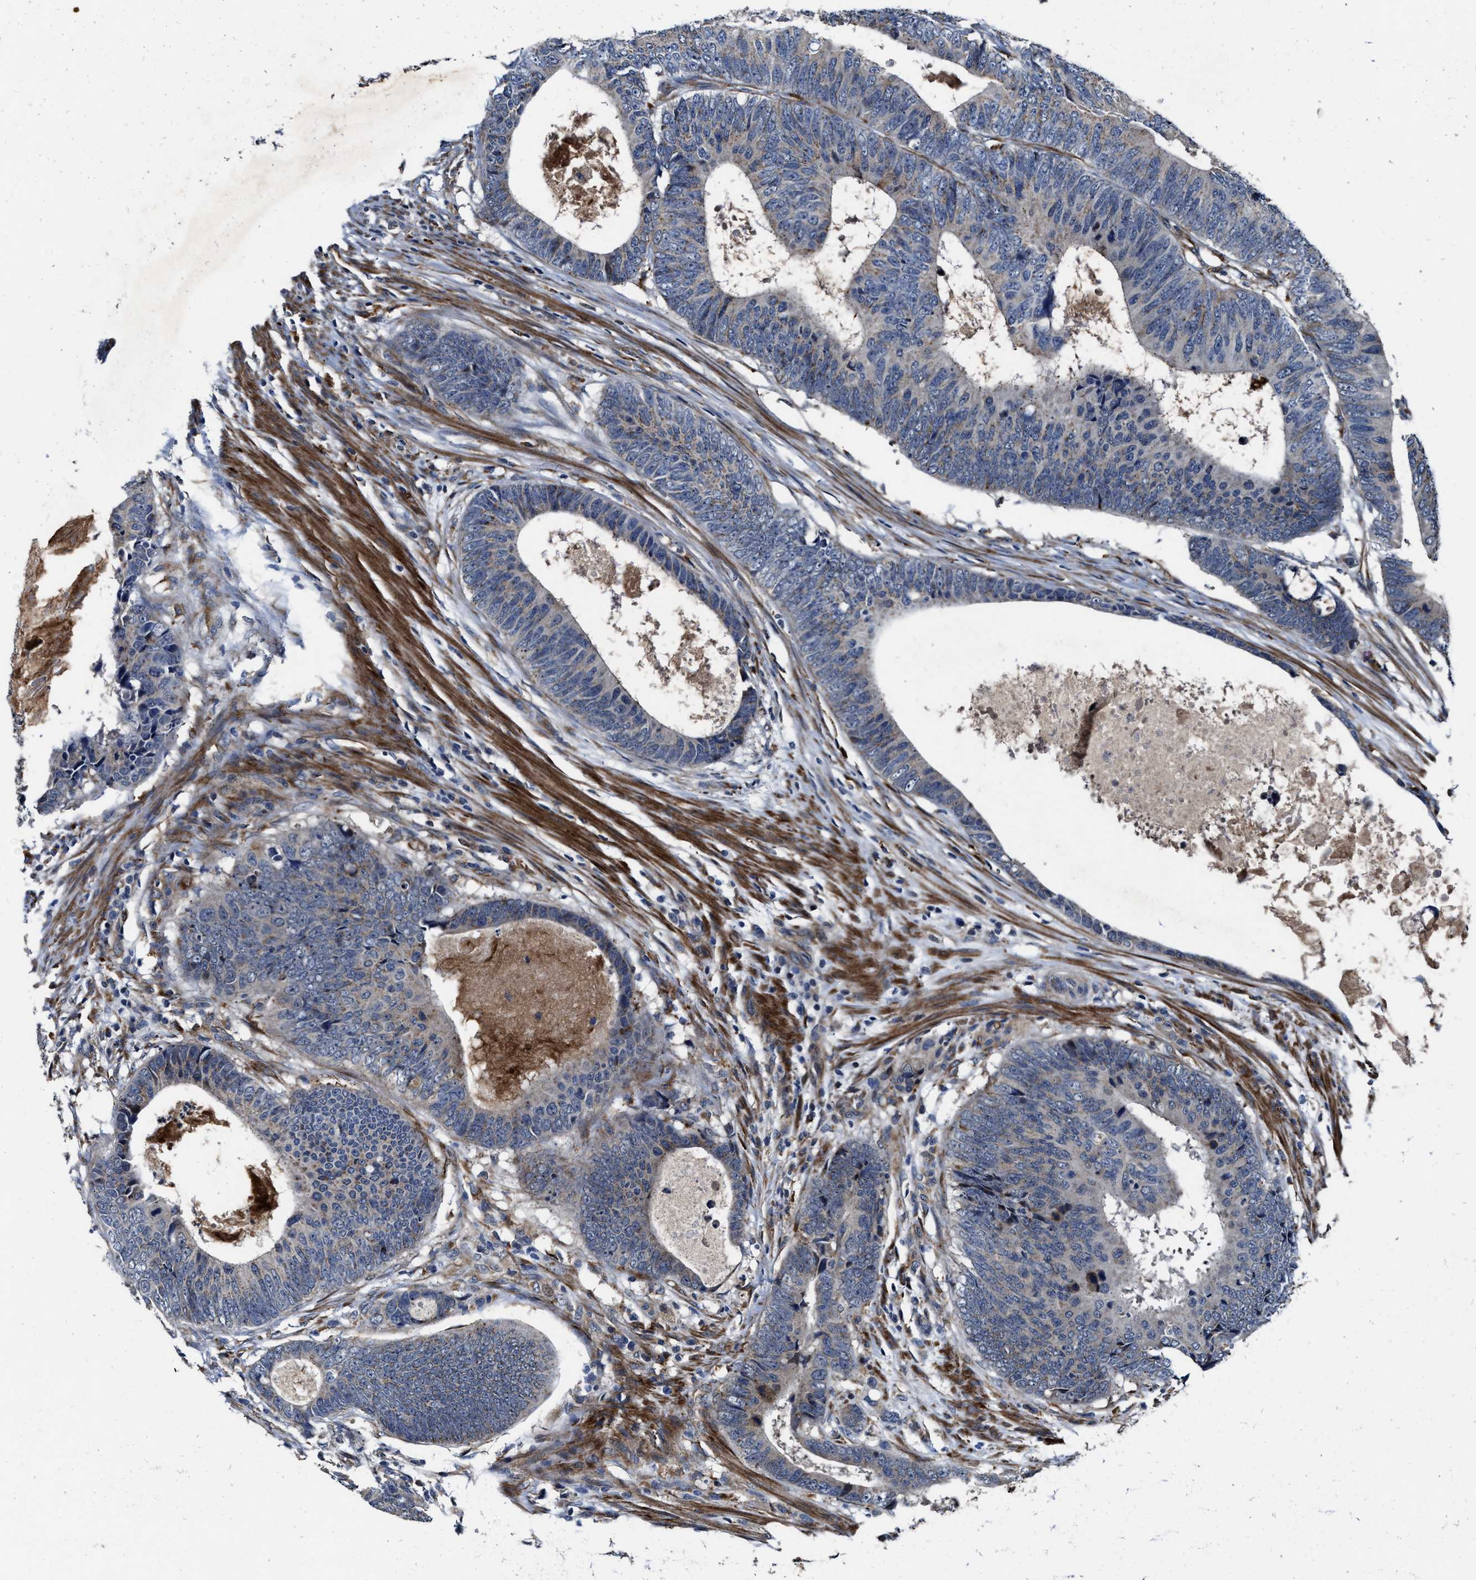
{"staining": {"intensity": "weak", "quantity": "<25%", "location": "cytoplasmic/membranous"}, "tissue": "colorectal cancer", "cell_type": "Tumor cells", "image_type": "cancer", "snomed": [{"axis": "morphology", "description": "Adenocarcinoma, NOS"}, {"axis": "topography", "description": "Colon"}], "caption": "An image of human adenocarcinoma (colorectal) is negative for staining in tumor cells.", "gene": "C2orf66", "patient": {"sex": "male", "age": 56}}